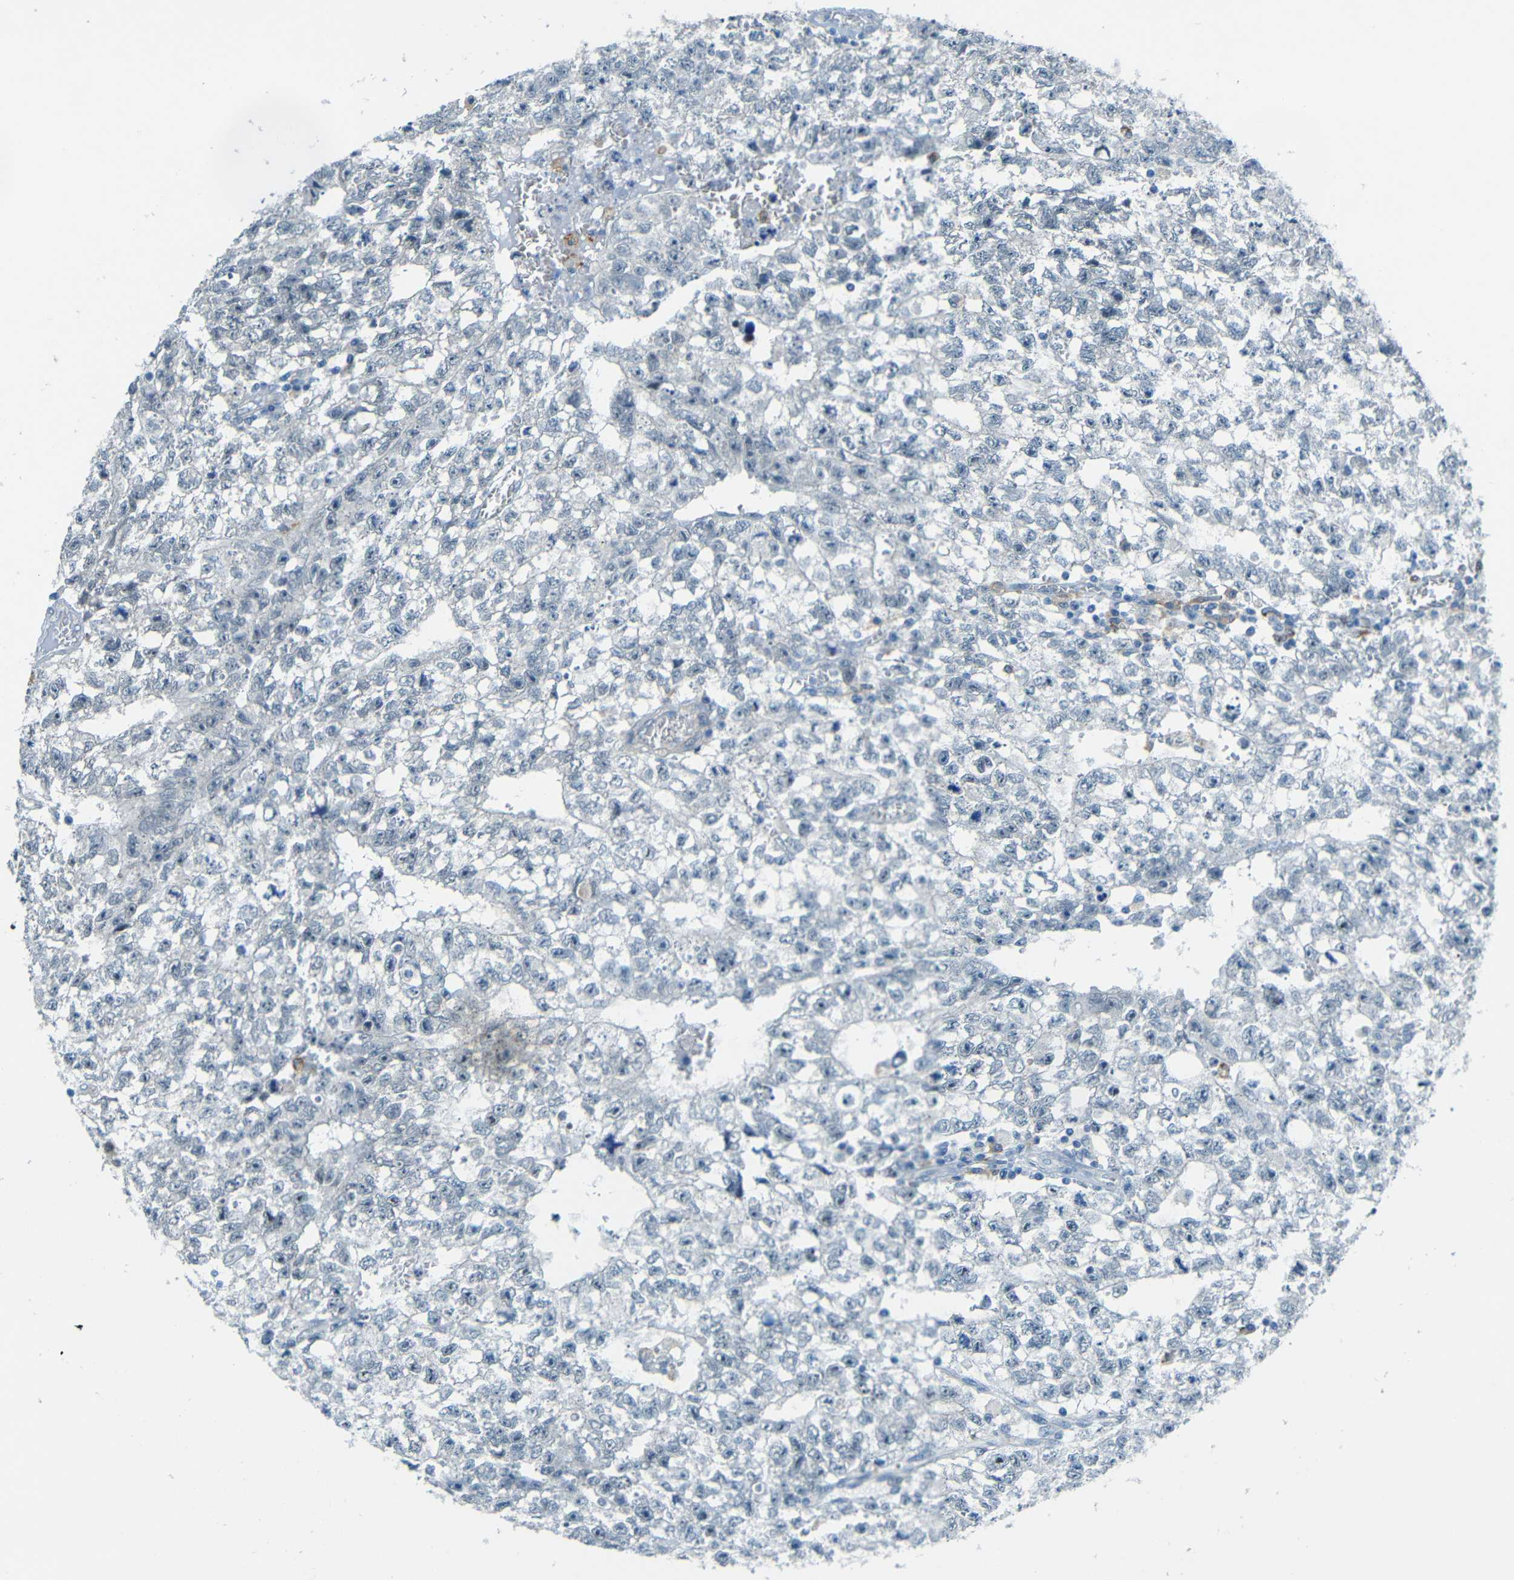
{"staining": {"intensity": "negative", "quantity": "none", "location": "none"}, "tissue": "testis cancer", "cell_type": "Tumor cells", "image_type": "cancer", "snomed": [{"axis": "morphology", "description": "Seminoma, NOS"}, {"axis": "morphology", "description": "Carcinoma, Embryonal, NOS"}, {"axis": "topography", "description": "Testis"}], "caption": "The immunohistochemistry histopathology image has no significant expression in tumor cells of testis embryonal carcinoma tissue. (DAB (3,3'-diaminobenzidine) immunohistochemistry (IHC) visualized using brightfield microscopy, high magnification).", "gene": "ANKRD22", "patient": {"sex": "male", "age": 38}}